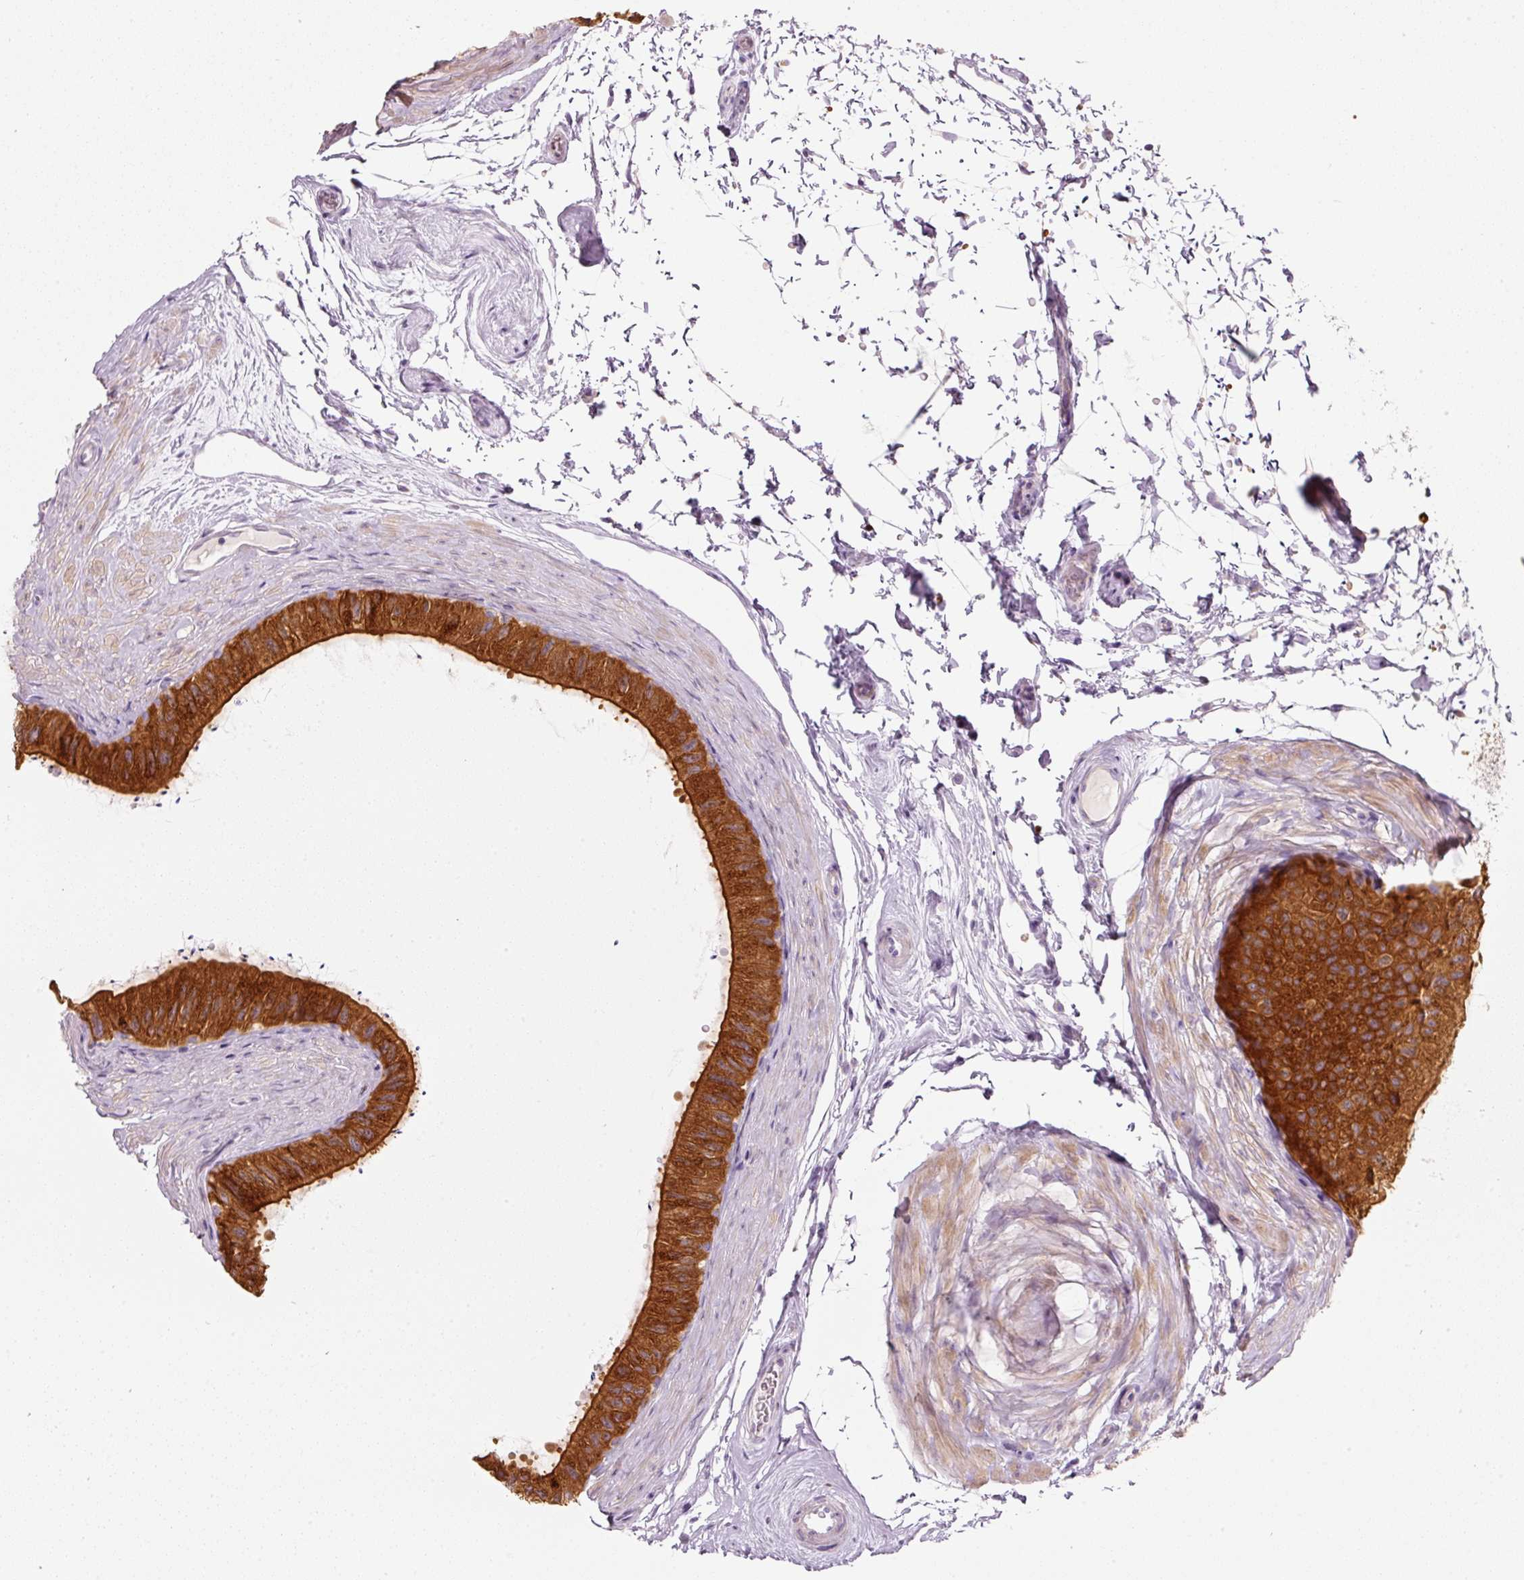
{"staining": {"intensity": "strong", "quantity": ">75%", "location": "cytoplasmic/membranous"}, "tissue": "epididymis", "cell_type": "Glandular cells", "image_type": "normal", "snomed": [{"axis": "morphology", "description": "Normal tissue, NOS"}, {"axis": "topography", "description": "Epididymis"}], "caption": "A high-resolution histopathology image shows immunohistochemistry (IHC) staining of normal epididymis, which displays strong cytoplasmic/membranous expression in approximately >75% of glandular cells.", "gene": "PDXDC1", "patient": {"sex": "male", "age": 55}}